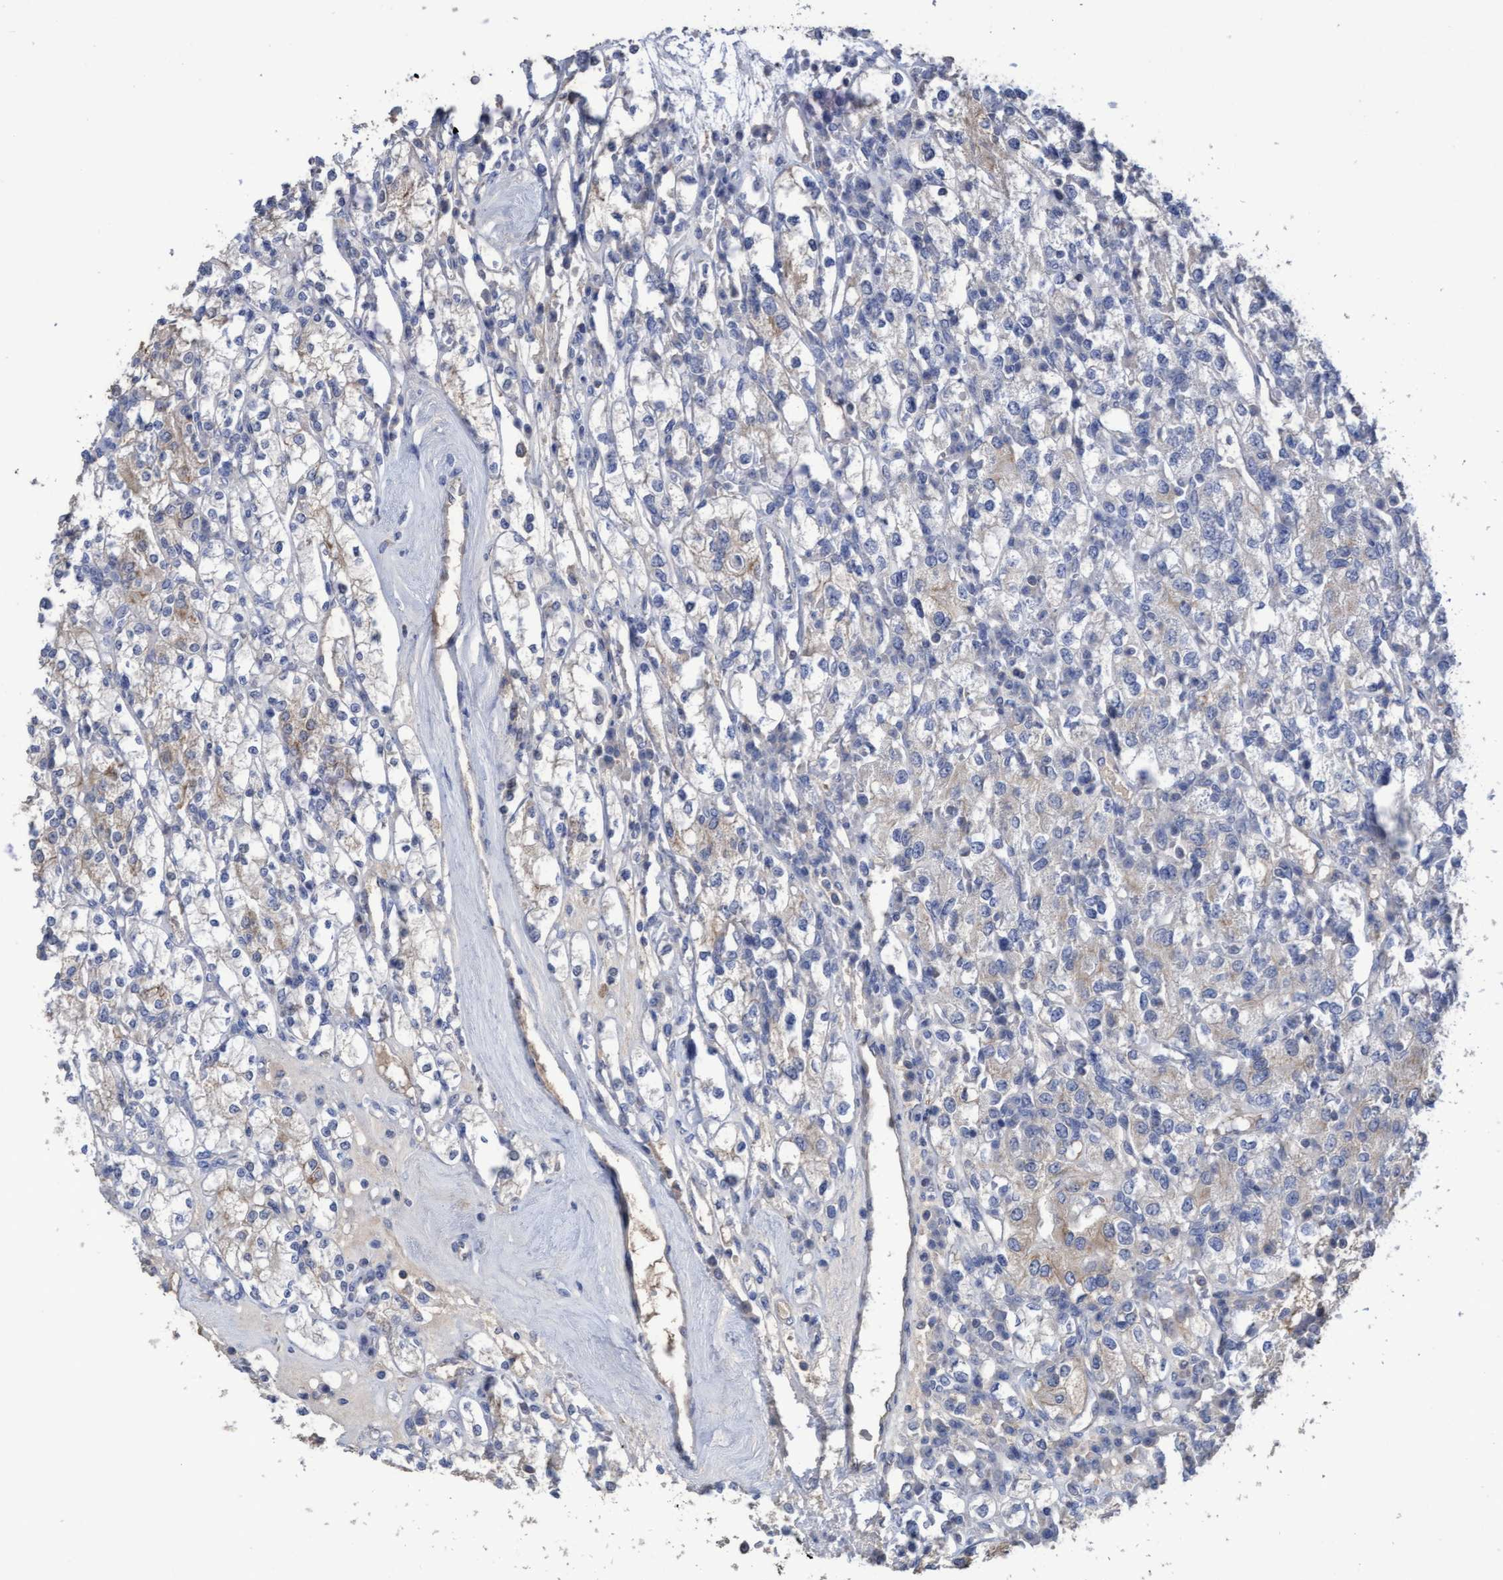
{"staining": {"intensity": "weak", "quantity": "<25%", "location": "cytoplasmic/membranous"}, "tissue": "renal cancer", "cell_type": "Tumor cells", "image_type": "cancer", "snomed": [{"axis": "morphology", "description": "Adenocarcinoma, NOS"}, {"axis": "topography", "description": "Kidney"}], "caption": "Tumor cells show no significant positivity in adenocarcinoma (renal).", "gene": "KRT24", "patient": {"sex": "male", "age": 77}}